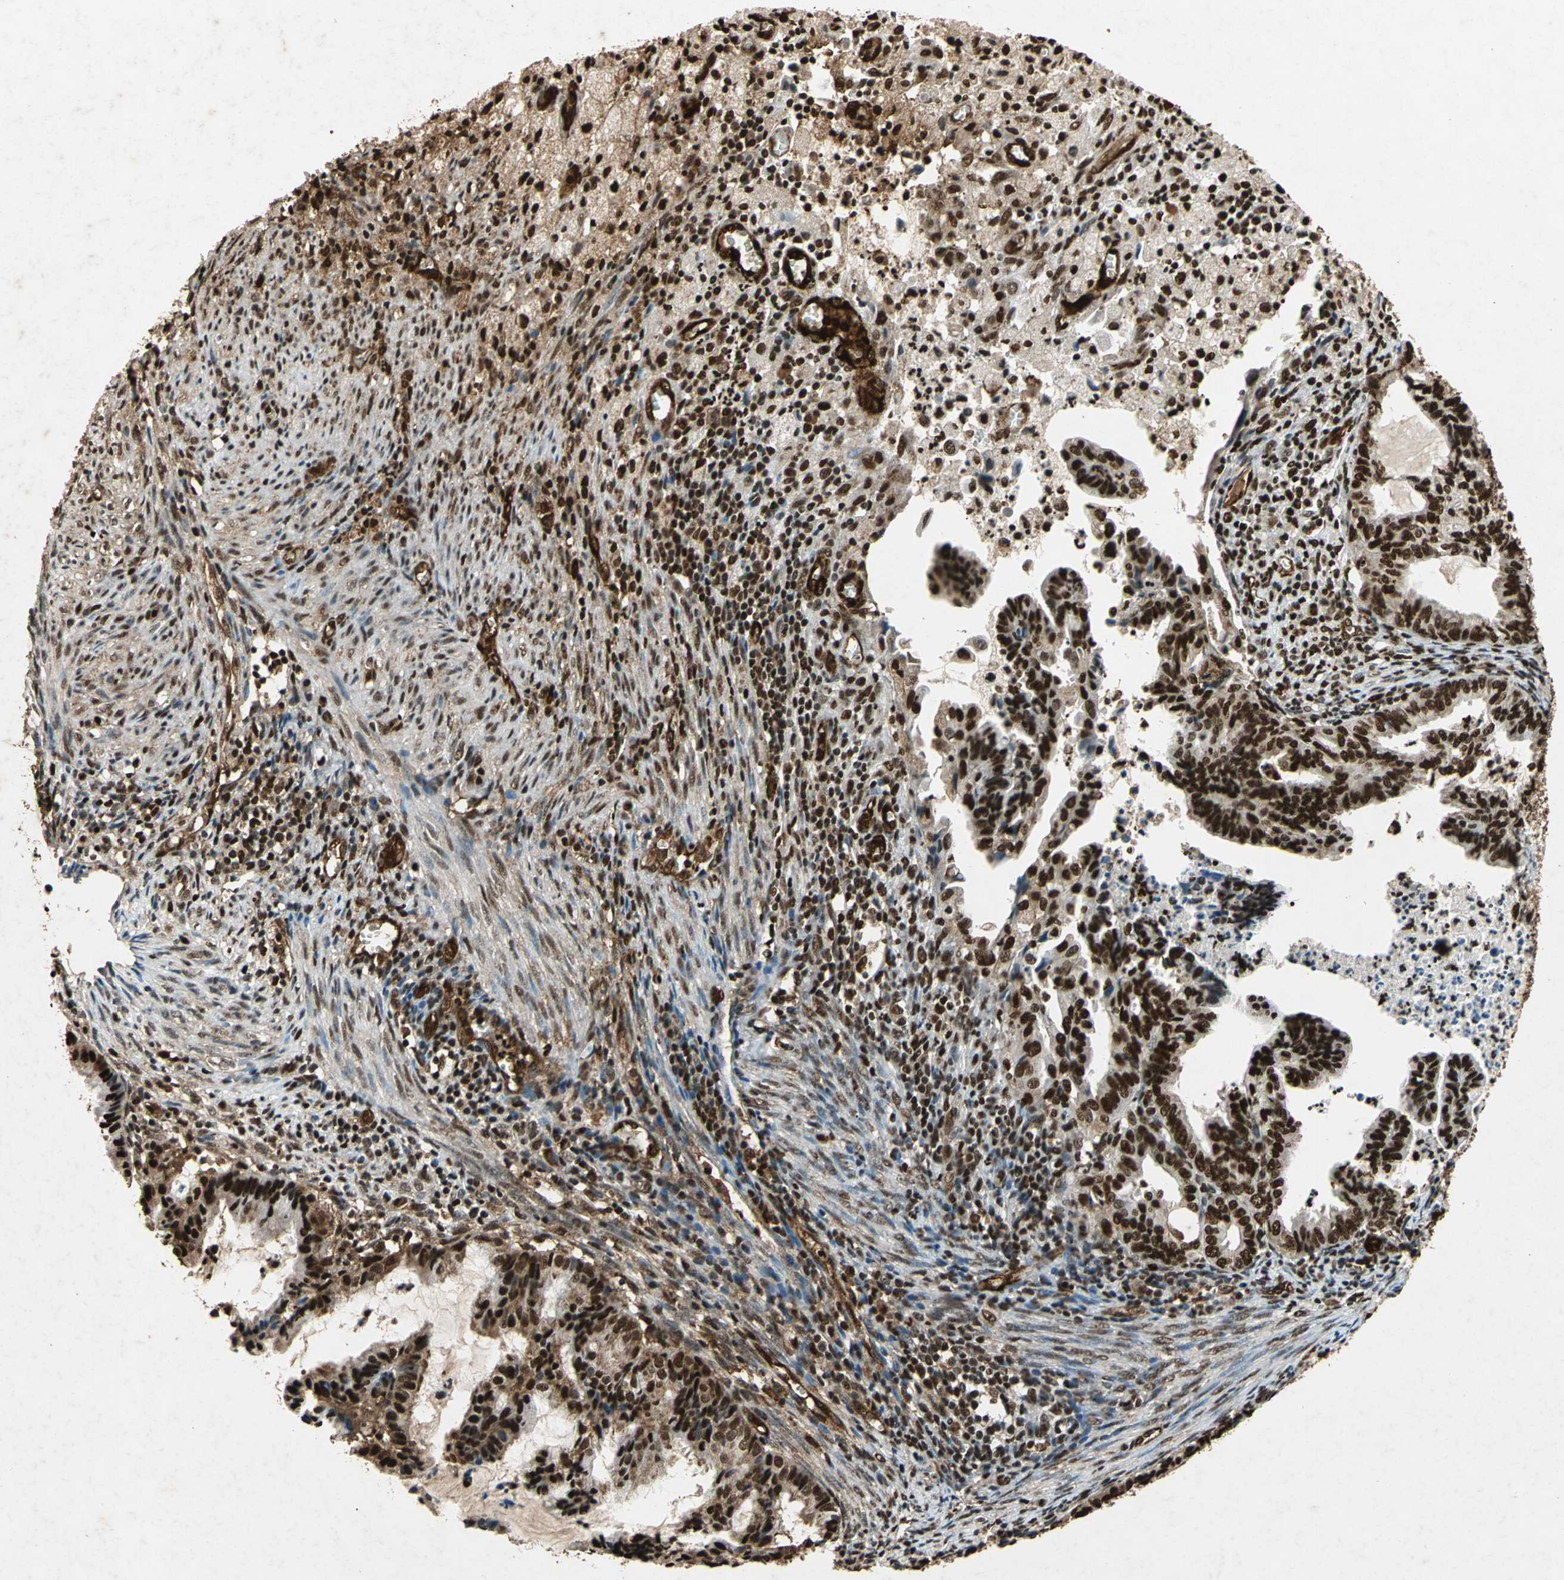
{"staining": {"intensity": "strong", "quantity": ">75%", "location": "nuclear"}, "tissue": "cervical cancer", "cell_type": "Tumor cells", "image_type": "cancer", "snomed": [{"axis": "morphology", "description": "Normal tissue, NOS"}, {"axis": "morphology", "description": "Adenocarcinoma, NOS"}, {"axis": "topography", "description": "Cervix"}, {"axis": "topography", "description": "Endometrium"}], "caption": "Immunohistochemical staining of adenocarcinoma (cervical) displays high levels of strong nuclear protein staining in approximately >75% of tumor cells. (Stains: DAB (3,3'-diaminobenzidine) in brown, nuclei in blue, Microscopy: brightfield microscopy at high magnification).", "gene": "ANP32A", "patient": {"sex": "female", "age": 86}}